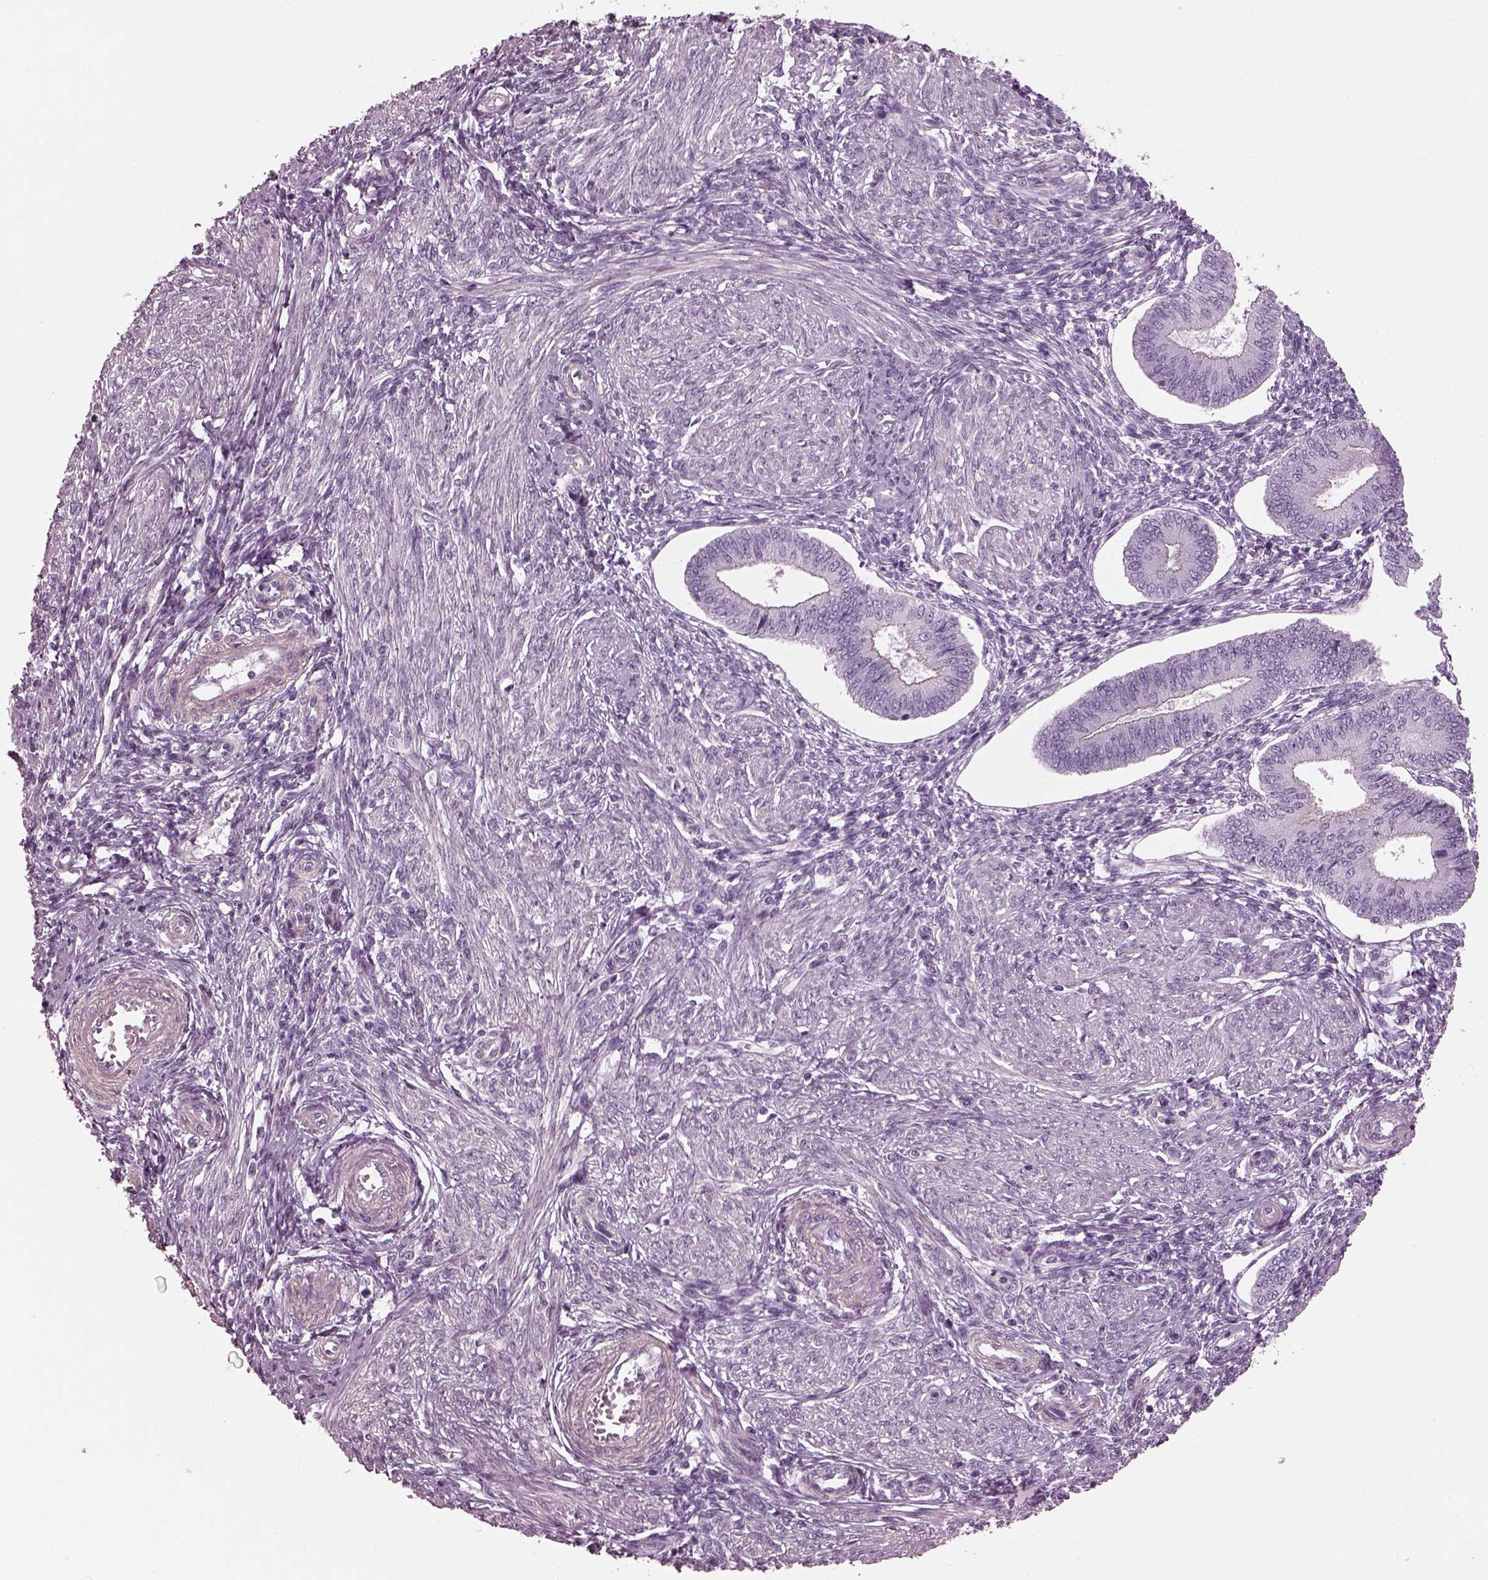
{"staining": {"intensity": "negative", "quantity": "none", "location": "none"}, "tissue": "endometrium", "cell_type": "Cells in endometrial stroma", "image_type": "normal", "snomed": [{"axis": "morphology", "description": "Normal tissue, NOS"}, {"axis": "topography", "description": "Endometrium"}], "caption": "A micrograph of human endometrium is negative for staining in cells in endometrial stroma. (IHC, brightfield microscopy, high magnification).", "gene": "BFSP1", "patient": {"sex": "female", "age": 42}}